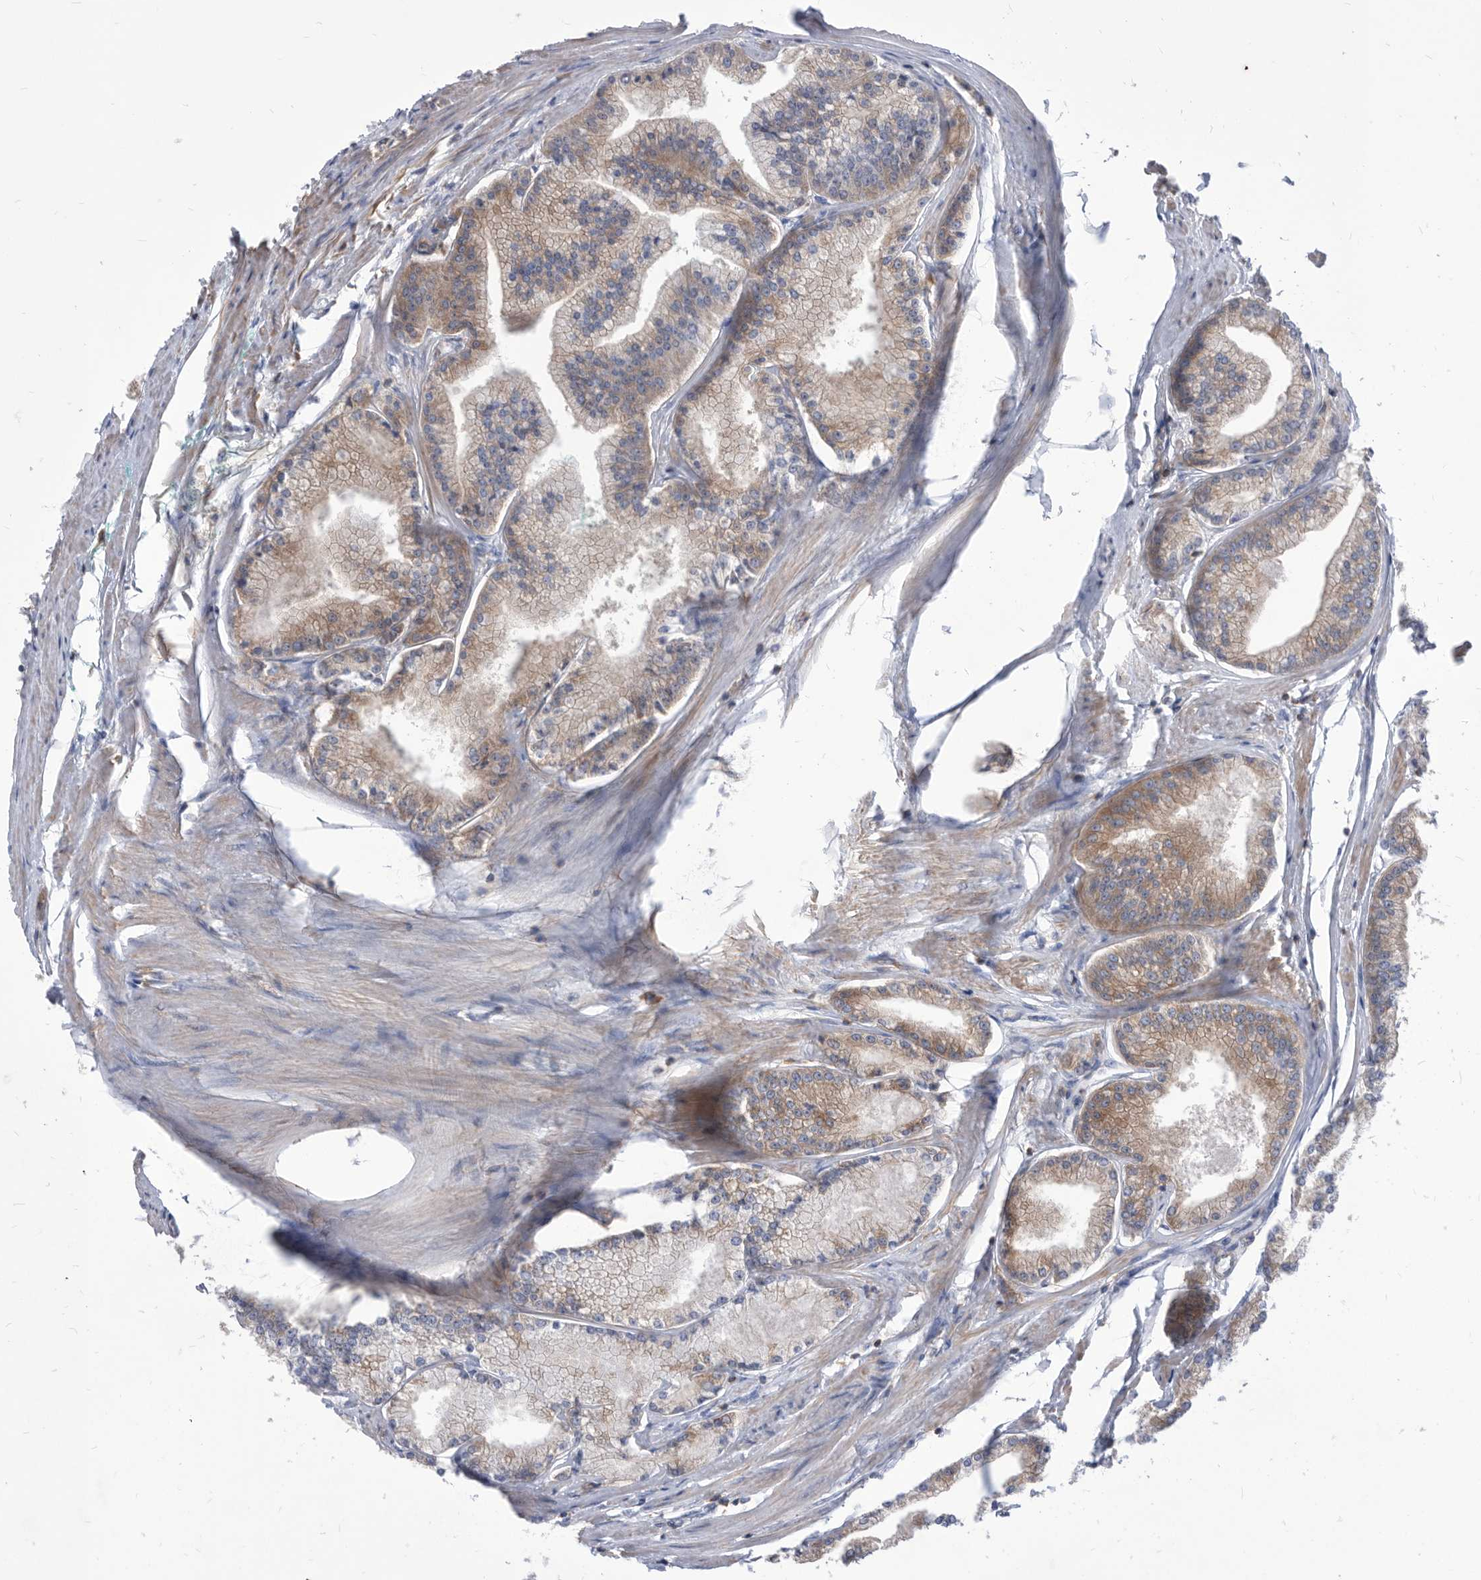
{"staining": {"intensity": "weak", "quantity": "25%-75%", "location": "cytoplasmic/membranous"}, "tissue": "prostate cancer", "cell_type": "Tumor cells", "image_type": "cancer", "snomed": [{"axis": "morphology", "description": "Adenocarcinoma, Low grade"}, {"axis": "topography", "description": "Prostate"}], "caption": "Prostate cancer stained with immunohistochemistry (IHC) exhibits weak cytoplasmic/membranous staining in approximately 25%-75% of tumor cells.", "gene": "SMG7", "patient": {"sex": "male", "age": 52}}